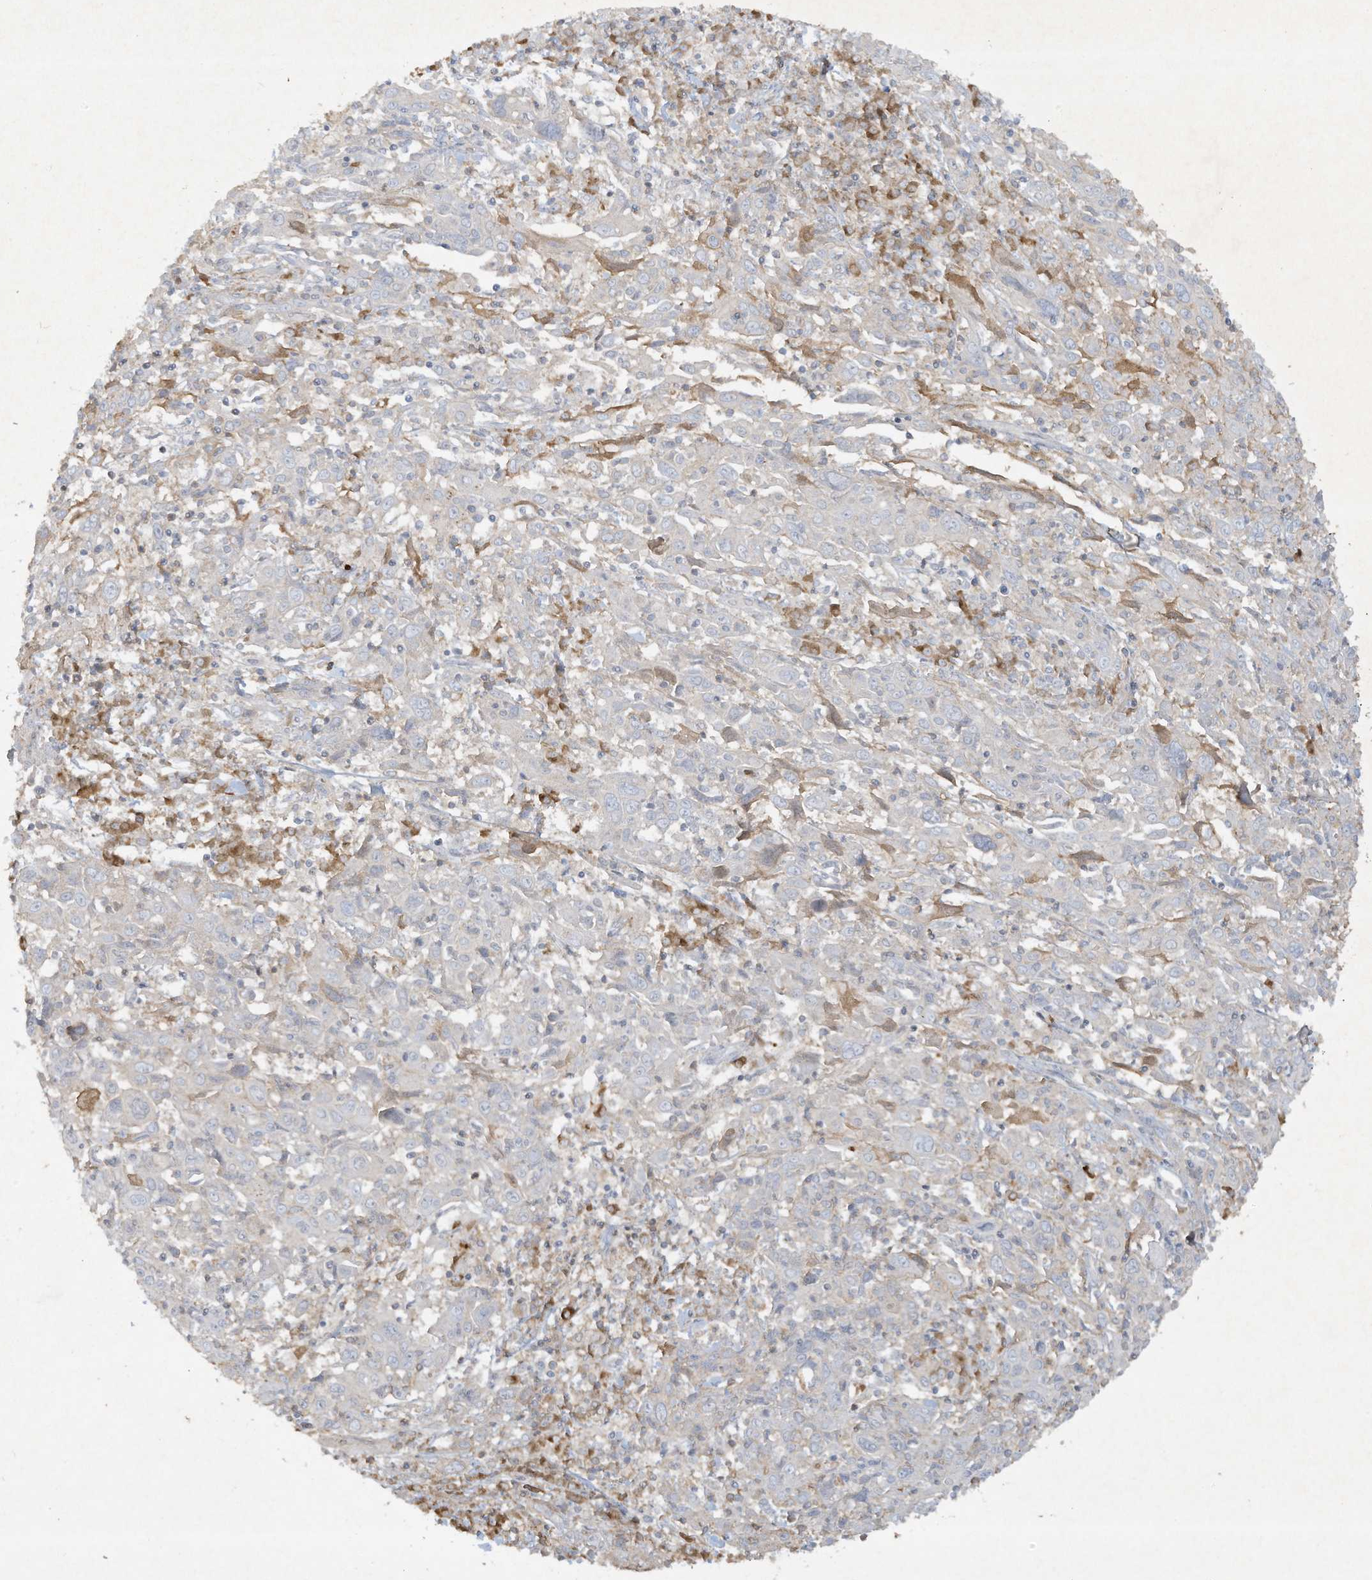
{"staining": {"intensity": "negative", "quantity": "none", "location": "none"}, "tissue": "cervical cancer", "cell_type": "Tumor cells", "image_type": "cancer", "snomed": [{"axis": "morphology", "description": "Squamous cell carcinoma, NOS"}, {"axis": "topography", "description": "Cervix"}], "caption": "Tumor cells are negative for brown protein staining in cervical cancer (squamous cell carcinoma). (DAB immunohistochemistry visualized using brightfield microscopy, high magnification).", "gene": "FETUB", "patient": {"sex": "female", "age": 46}}